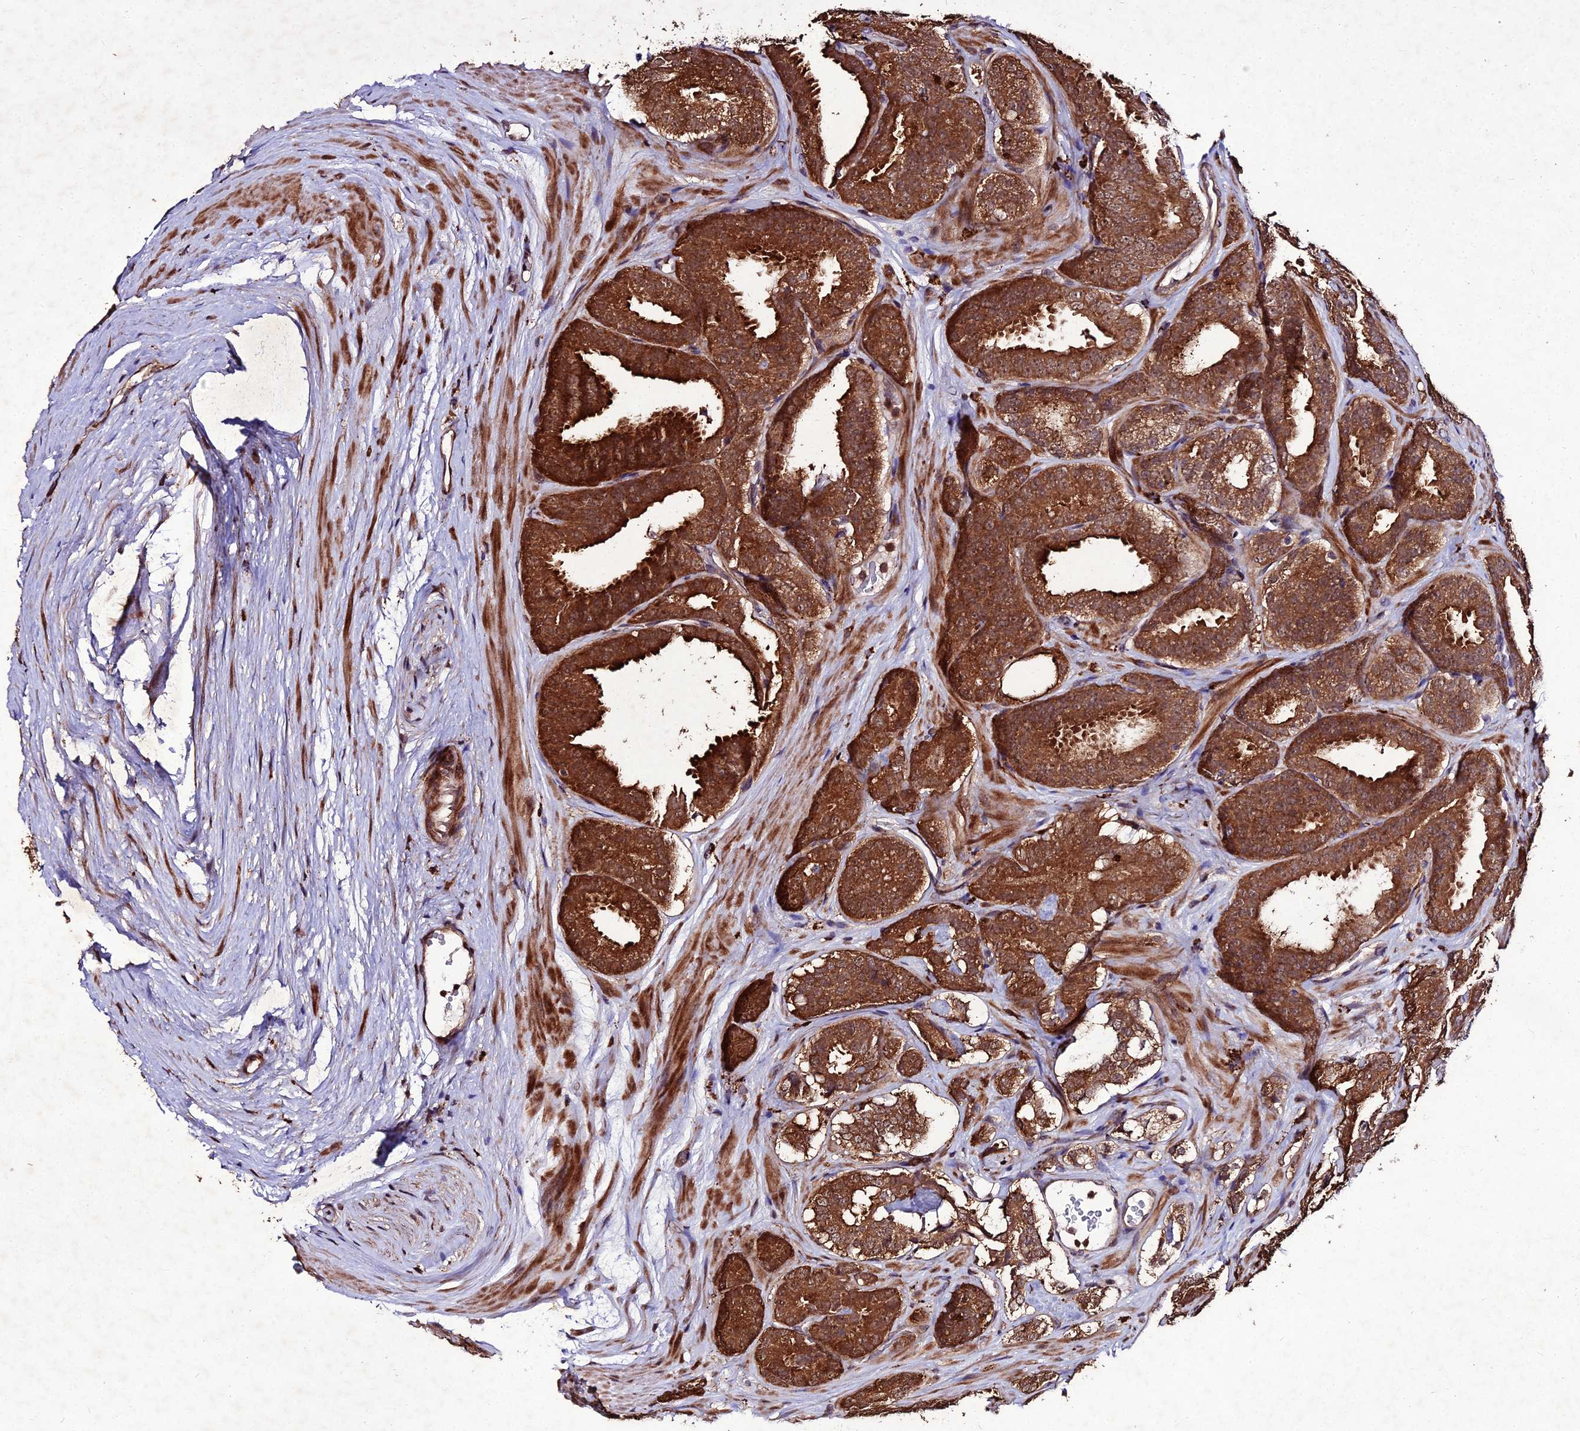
{"staining": {"intensity": "strong", "quantity": ">75%", "location": "cytoplasmic/membranous"}, "tissue": "prostate cancer", "cell_type": "Tumor cells", "image_type": "cancer", "snomed": [{"axis": "morphology", "description": "Adenocarcinoma, High grade"}, {"axis": "topography", "description": "Prostate"}], "caption": "A high-resolution micrograph shows immunohistochemistry (IHC) staining of prostate cancer, which demonstrates strong cytoplasmic/membranous expression in approximately >75% of tumor cells.", "gene": "ZNF766", "patient": {"sex": "male", "age": 63}}